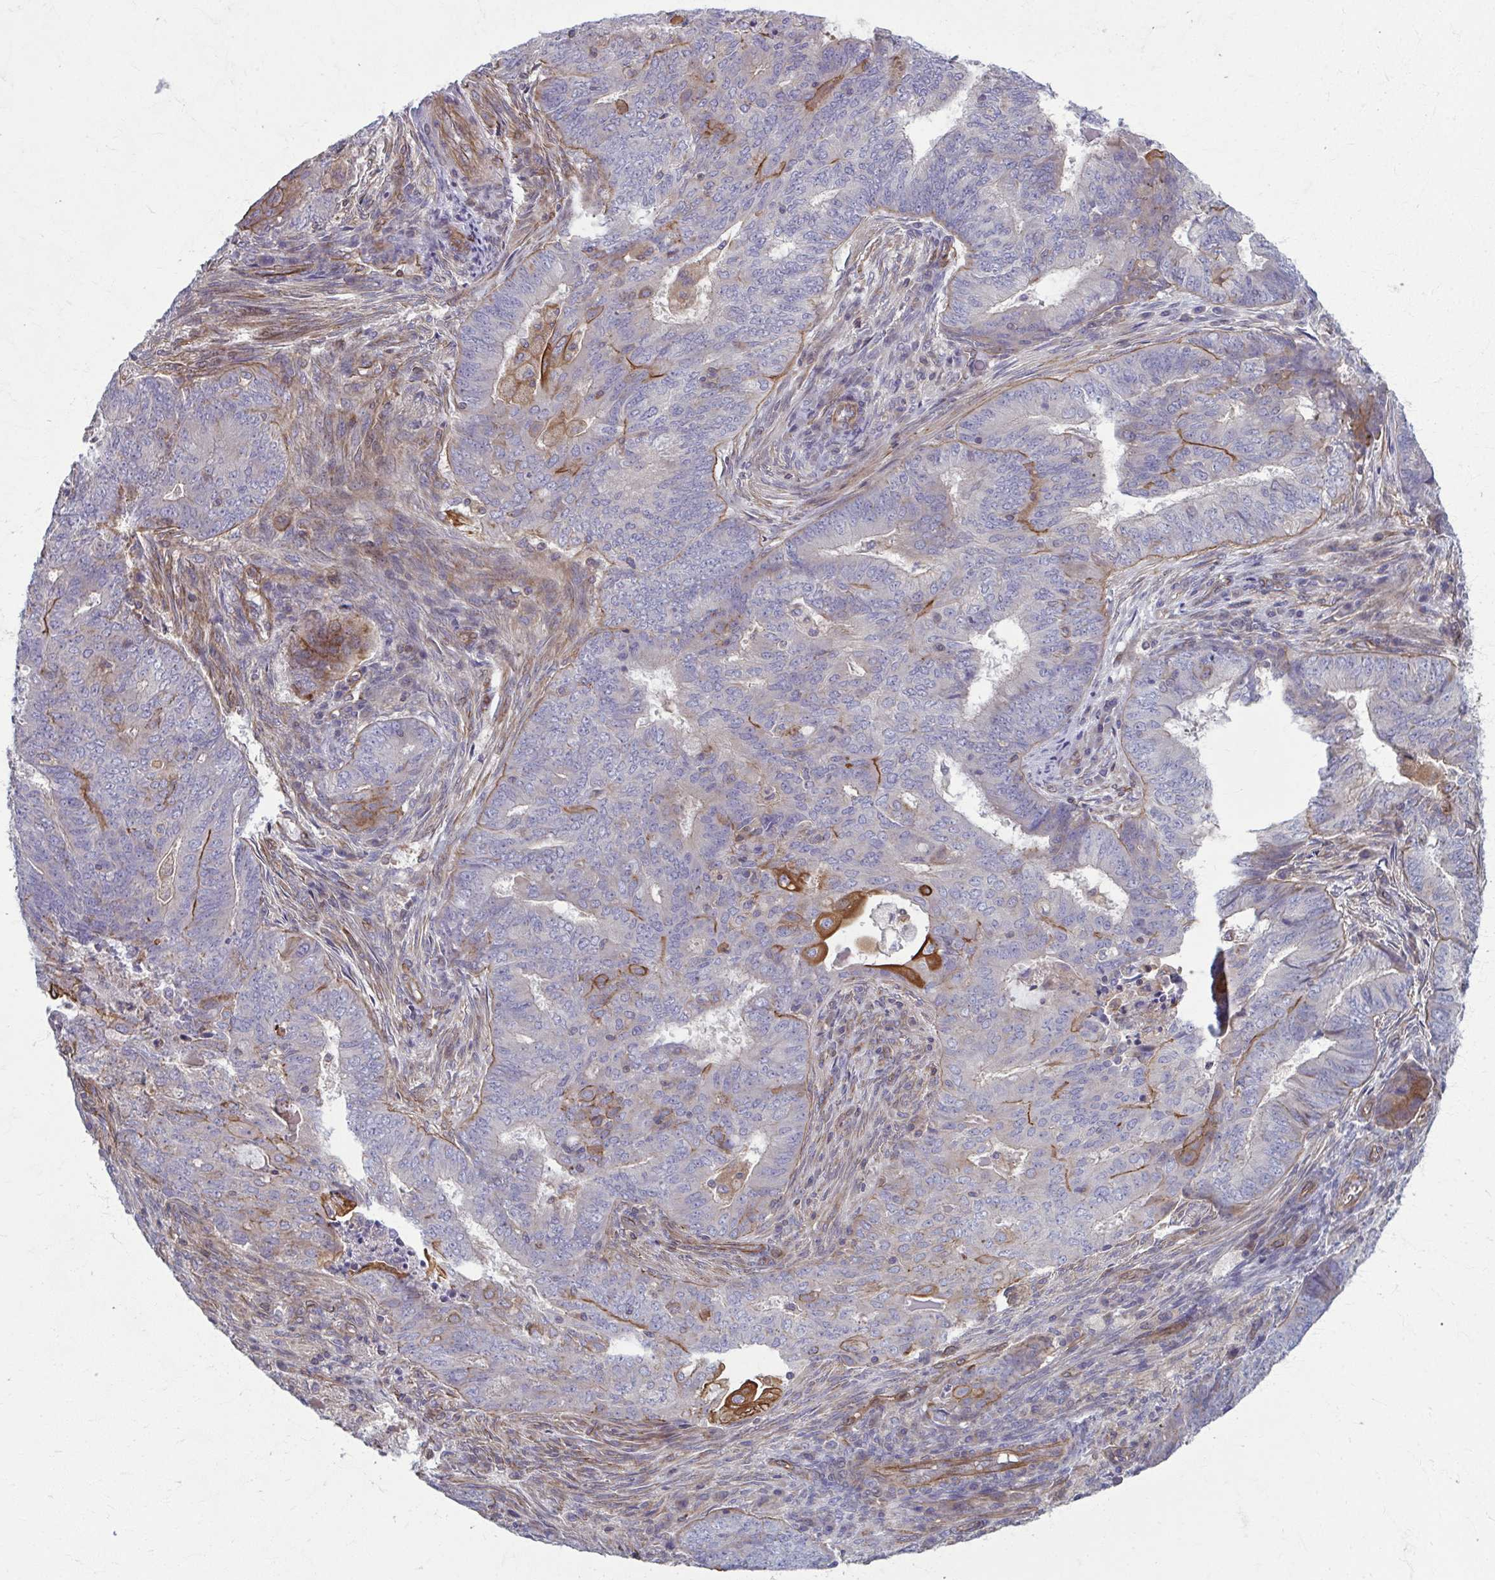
{"staining": {"intensity": "strong", "quantity": "<25%", "location": "cytoplasmic/membranous"}, "tissue": "endometrial cancer", "cell_type": "Tumor cells", "image_type": "cancer", "snomed": [{"axis": "morphology", "description": "Adenocarcinoma, NOS"}, {"axis": "topography", "description": "Endometrium"}], "caption": "A micrograph of human adenocarcinoma (endometrial) stained for a protein demonstrates strong cytoplasmic/membranous brown staining in tumor cells. The staining was performed using DAB (3,3'-diaminobenzidine) to visualize the protein expression in brown, while the nuclei were stained in blue with hematoxylin (Magnification: 20x).", "gene": "EID2B", "patient": {"sex": "female", "age": 62}}